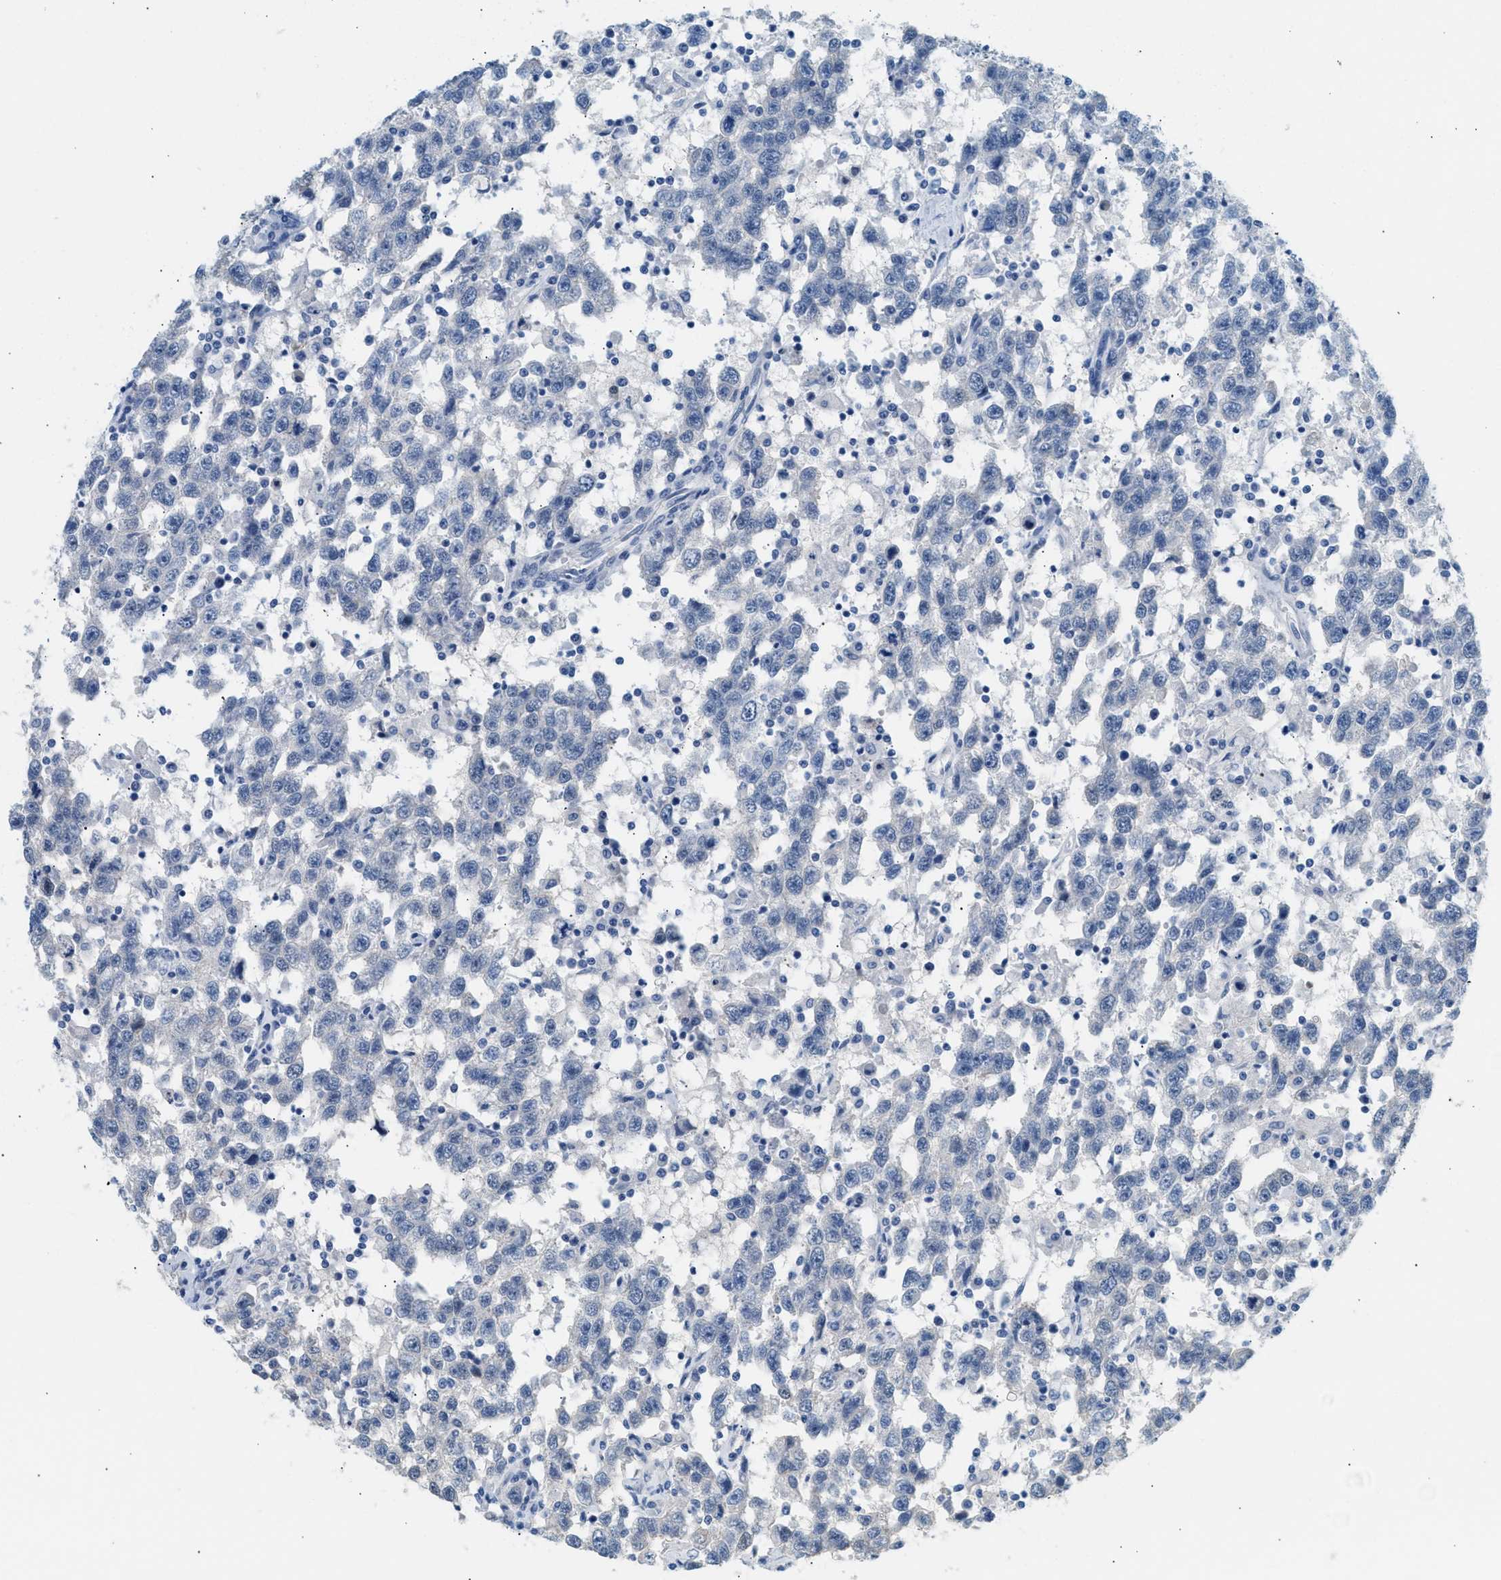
{"staining": {"intensity": "negative", "quantity": "none", "location": "none"}, "tissue": "testis cancer", "cell_type": "Tumor cells", "image_type": "cancer", "snomed": [{"axis": "morphology", "description": "Seminoma, NOS"}, {"axis": "topography", "description": "Testis"}], "caption": "The photomicrograph reveals no staining of tumor cells in seminoma (testis).", "gene": "SPAM1", "patient": {"sex": "male", "age": 41}}